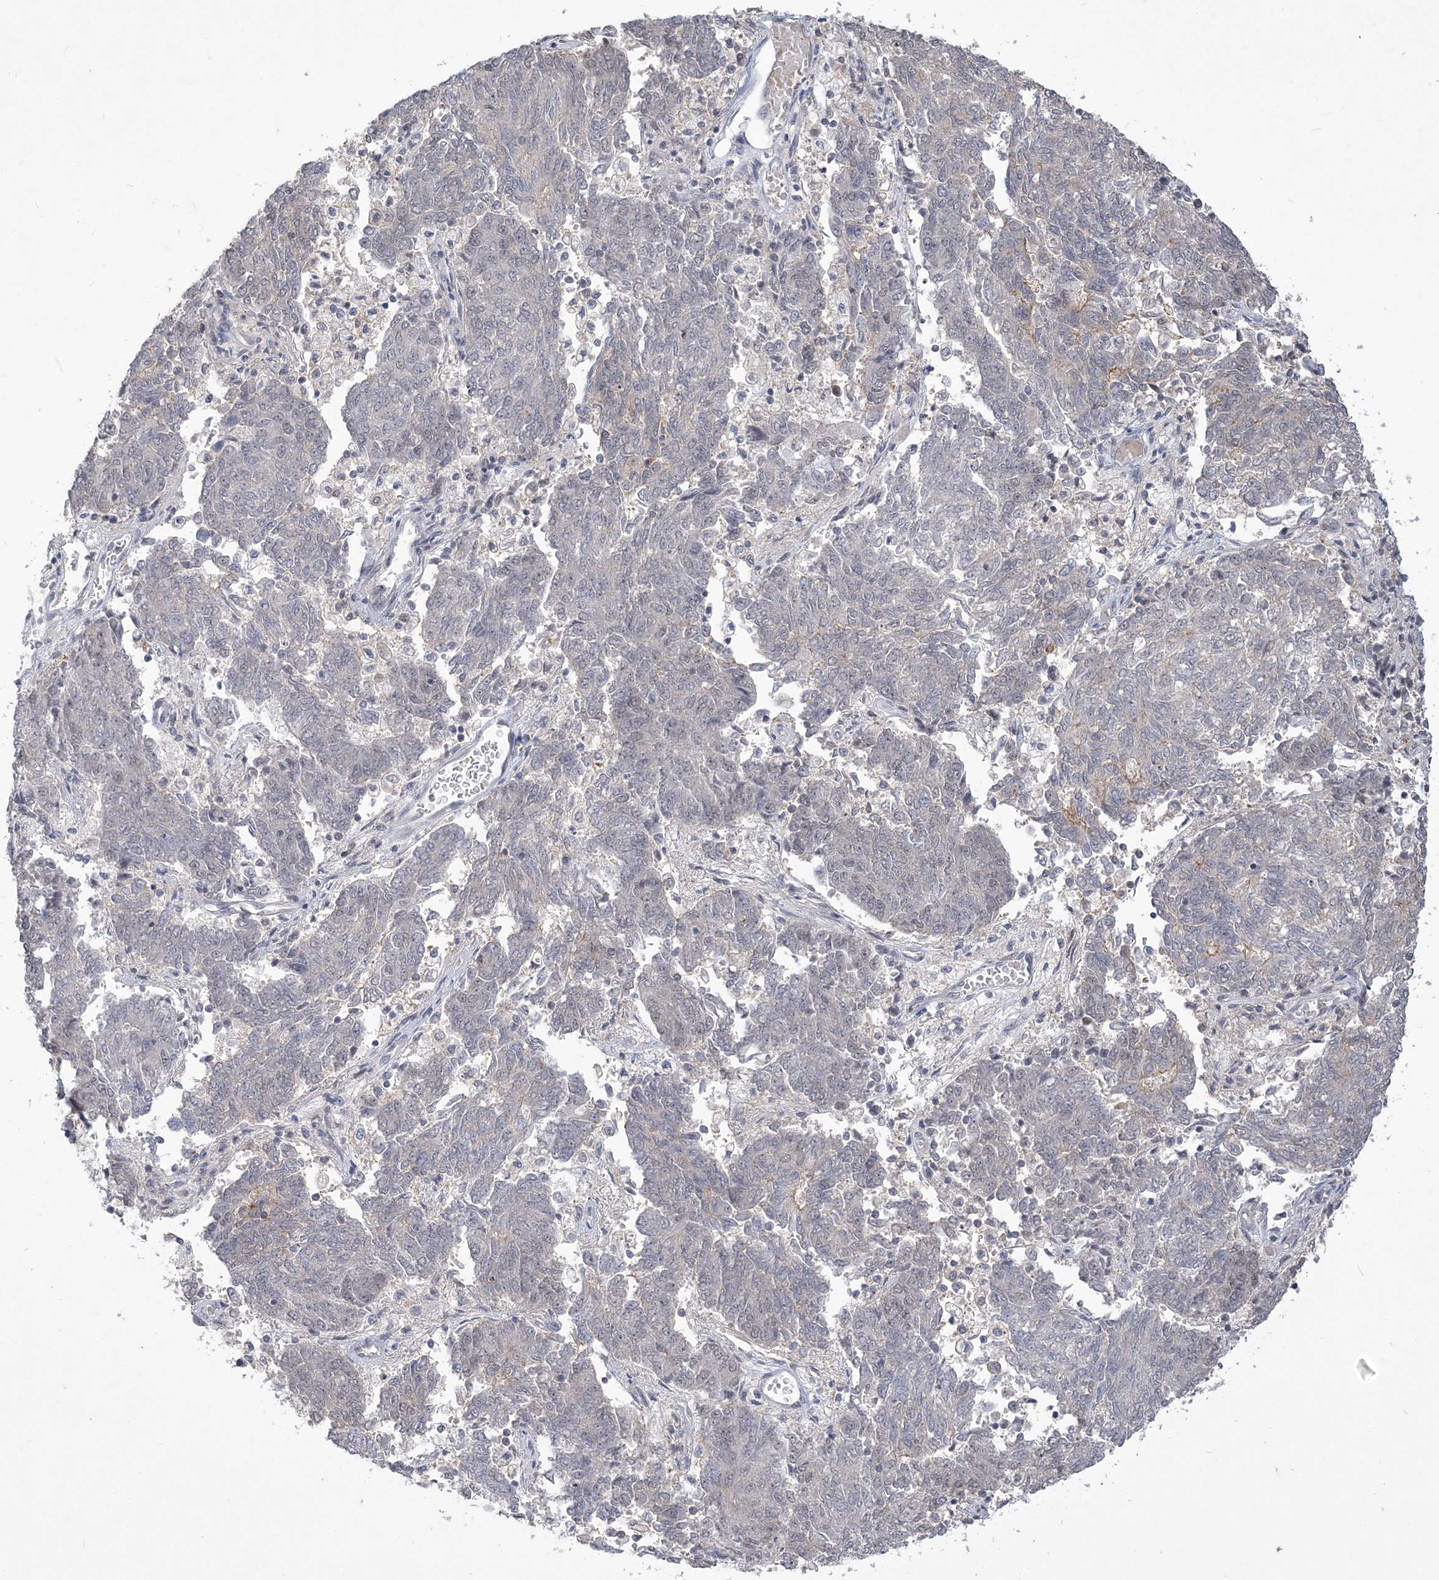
{"staining": {"intensity": "negative", "quantity": "none", "location": "none"}, "tissue": "endometrial cancer", "cell_type": "Tumor cells", "image_type": "cancer", "snomed": [{"axis": "morphology", "description": "Adenocarcinoma, NOS"}, {"axis": "topography", "description": "Endometrium"}], "caption": "DAB (3,3'-diaminobenzidine) immunohistochemical staining of endometrial adenocarcinoma shows no significant staining in tumor cells.", "gene": "TSPEAR", "patient": {"sex": "female", "age": 80}}